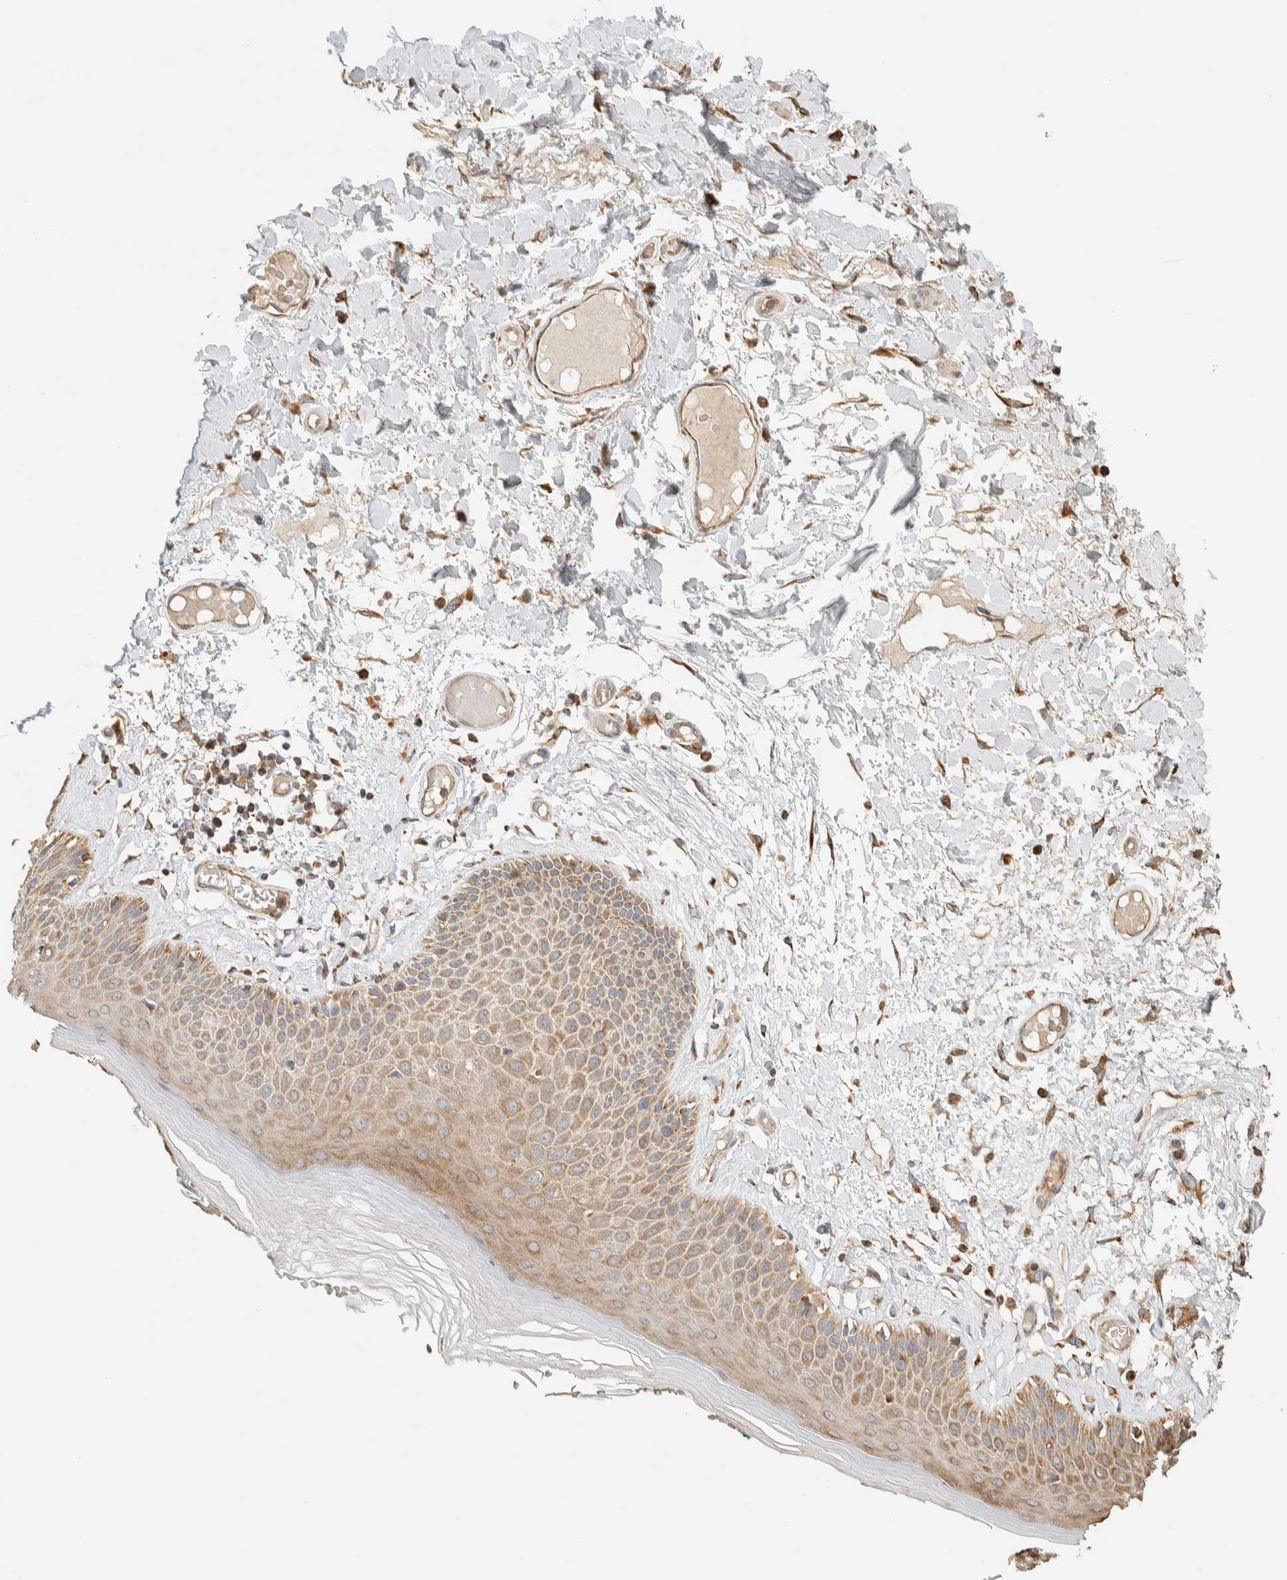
{"staining": {"intensity": "moderate", "quantity": ">75%", "location": "cytoplasmic/membranous"}, "tissue": "skin", "cell_type": "Epidermal cells", "image_type": "normal", "snomed": [{"axis": "morphology", "description": "Normal tissue, NOS"}, {"axis": "topography", "description": "Vulva"}], "caption": "Immunohistochemistry histopathology image of unremarkable skin stained for a protein (brown), which demonstrates medium levels of moderate cytoplasmic/membranous staining in approximately >75% of epidermal cells.", "gene": "RAB11FIP1", "patient": {"sex": "female", "age": 73}}